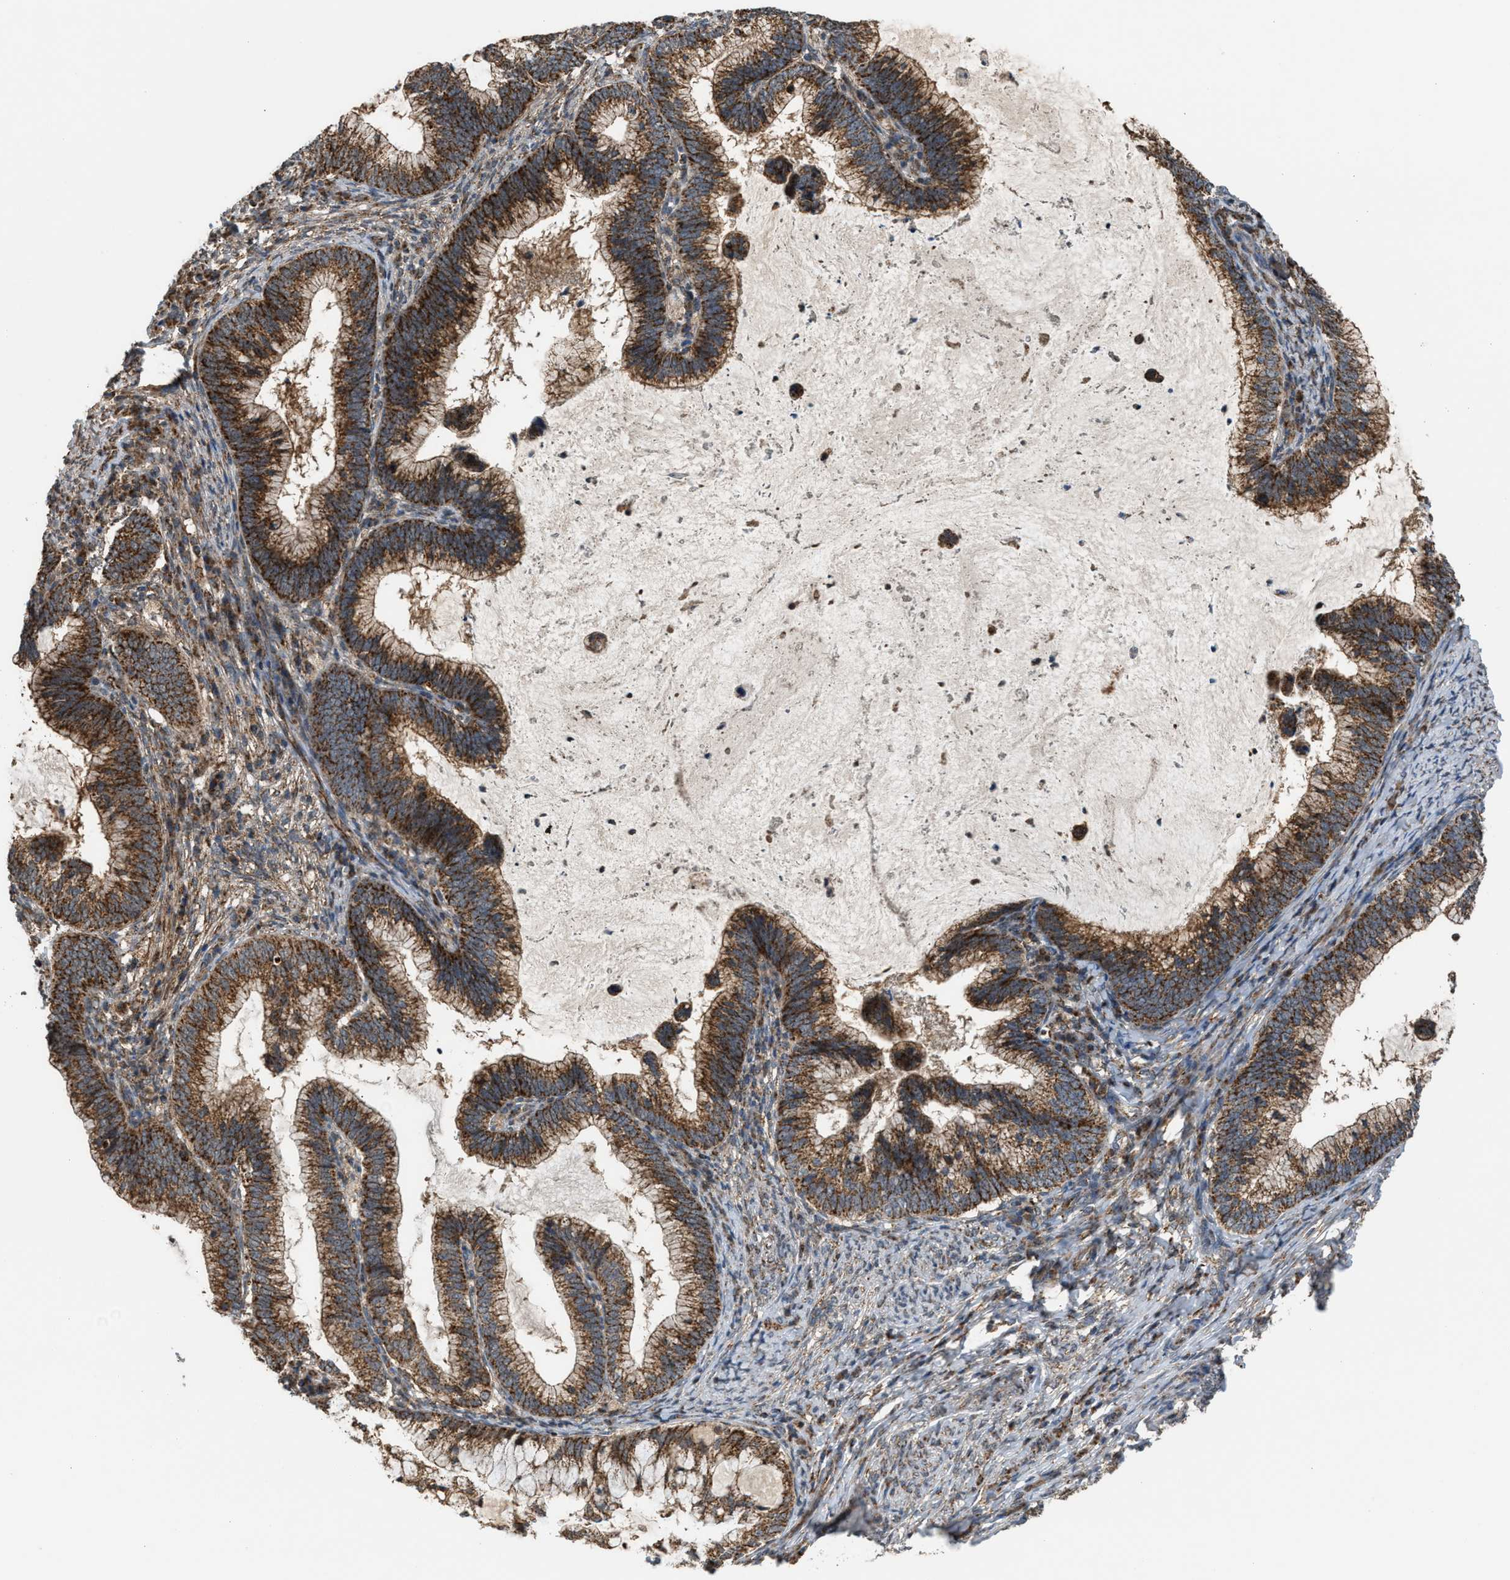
{"staining": {"intensity": "strong", "quantity": ">75%", "location": "cytoplasmic/membranous"}, "tissue": "cervical cancer", "cell_type": "Tumor cells", "image_type": "cancer", "snomed": [{"axis": "morphology", "description": "Adenocarcinoma, NOS"}, {"axis": "topography", "description": "Cervix"}], "caption": "This image demonstrates immunohistochemistry staining of human adenocarcinoma (cervical), with high strong cytoplasmic/membranous staining in approximately >75% of tumor cells.", "gene": "SGSM2", "patient": {"sex": "female", "age": 36}}